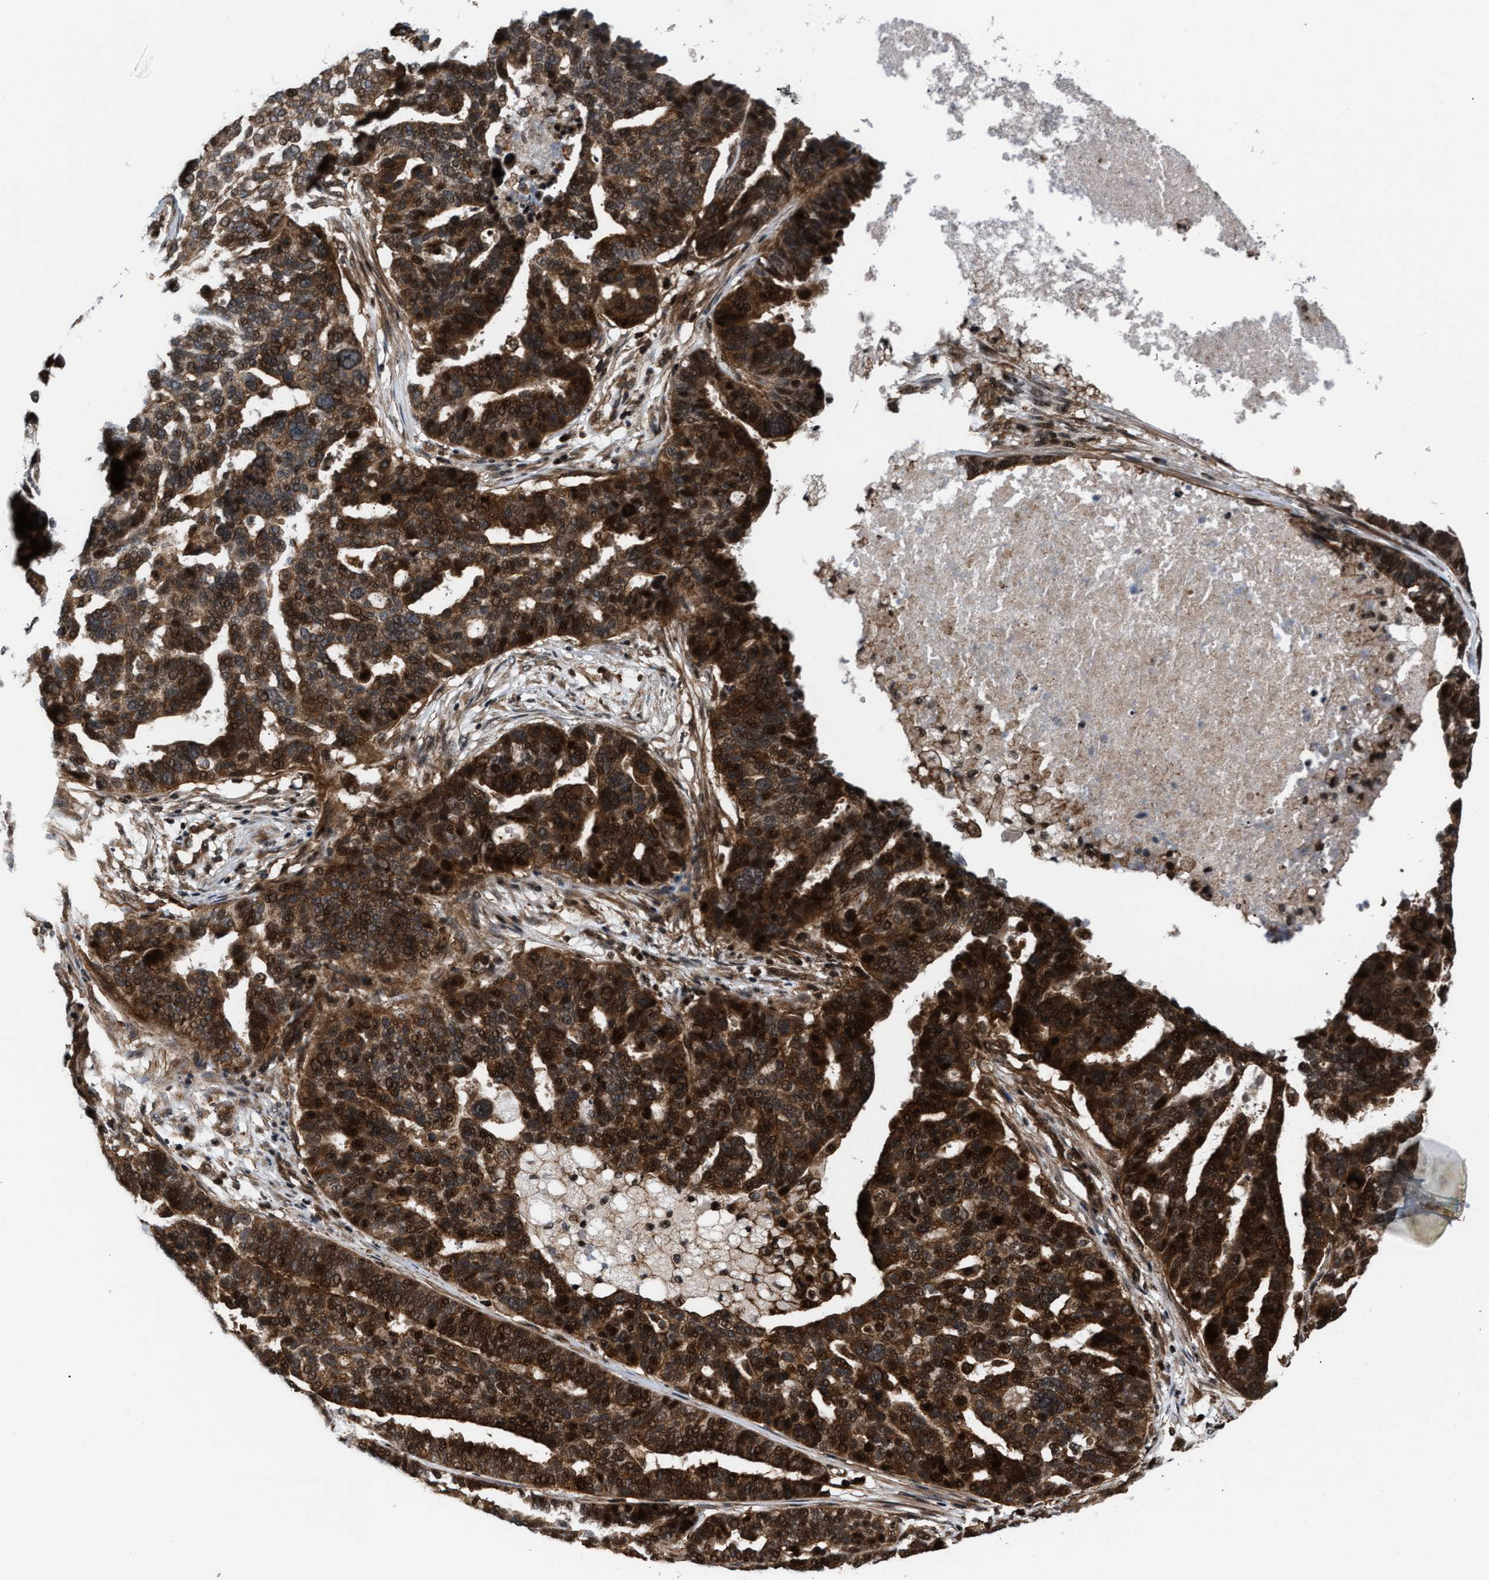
{"staining": {"intensity": "strong", "quantity": ">75%", "location": "cytoplasmic/membranous,nuclear"}, "tissue": "ovarian cancer", "cell_type": "Tumor cells", "image_type": "cancer", "snomed": [{"axis": "morphology", "description": "Cystadenocarcinoma, serous, NOS"}, {"axis": "topography", "description": "Ovary"}], "caption": "Immunohistochemical staining of ovarian cancer shows strong cytoplasmic/membranous and nuclear protein positivity in approximately >75% of tumor cells. Using DAB (brown) and hematoxylin (blue) stains, captured at high magnification using brightfield microscopy.", "gene": "STAU2", "patient": {"sex": "female", "age": 59}}